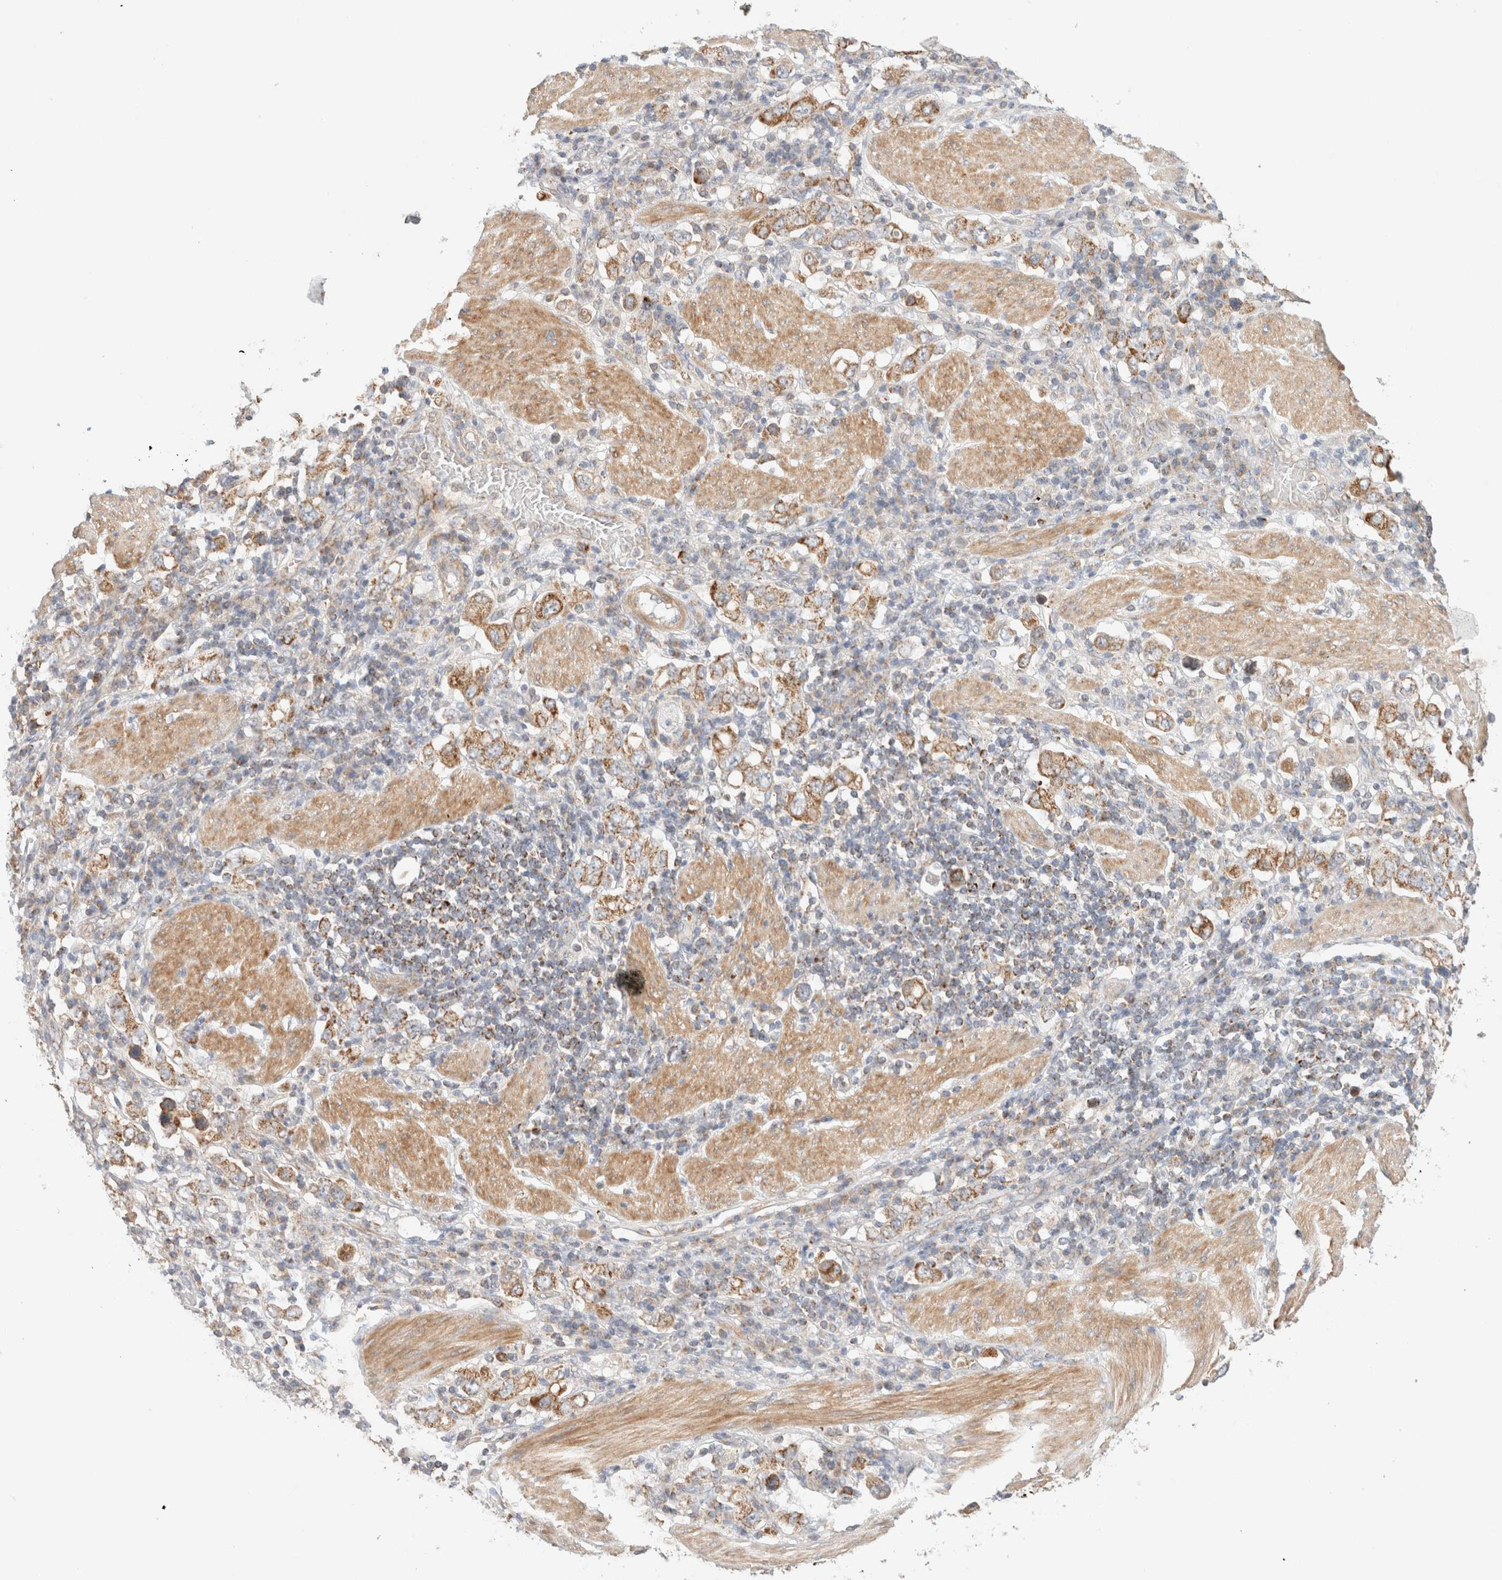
{"staining": {"intensity": "moderate", "quantity": ">75%", "location": "cytoplasmic/membranous"}, "tissue": "stomach cancer", "cell_type": "Tumor cells", "image_type": "cancer", "snomed": [{"axis": "morphology", "description": "Adenocarcinoma, NOS"}, {"axis": "topography", "description": "Stomach, upper"}], "caption": "Immunohistochemistry histopathology image of neoplastic tissue: stomach cancer (adenocarcinoma) stained using IHC exhibits medium levels of moderate protein expression localized specifically in the cytoplasmic/membranous of tumor cells, appearing as a cytoplasmic/membranous brown color.", "gene": "MRM3", "patient": {"sex": "male", "age": 62}}